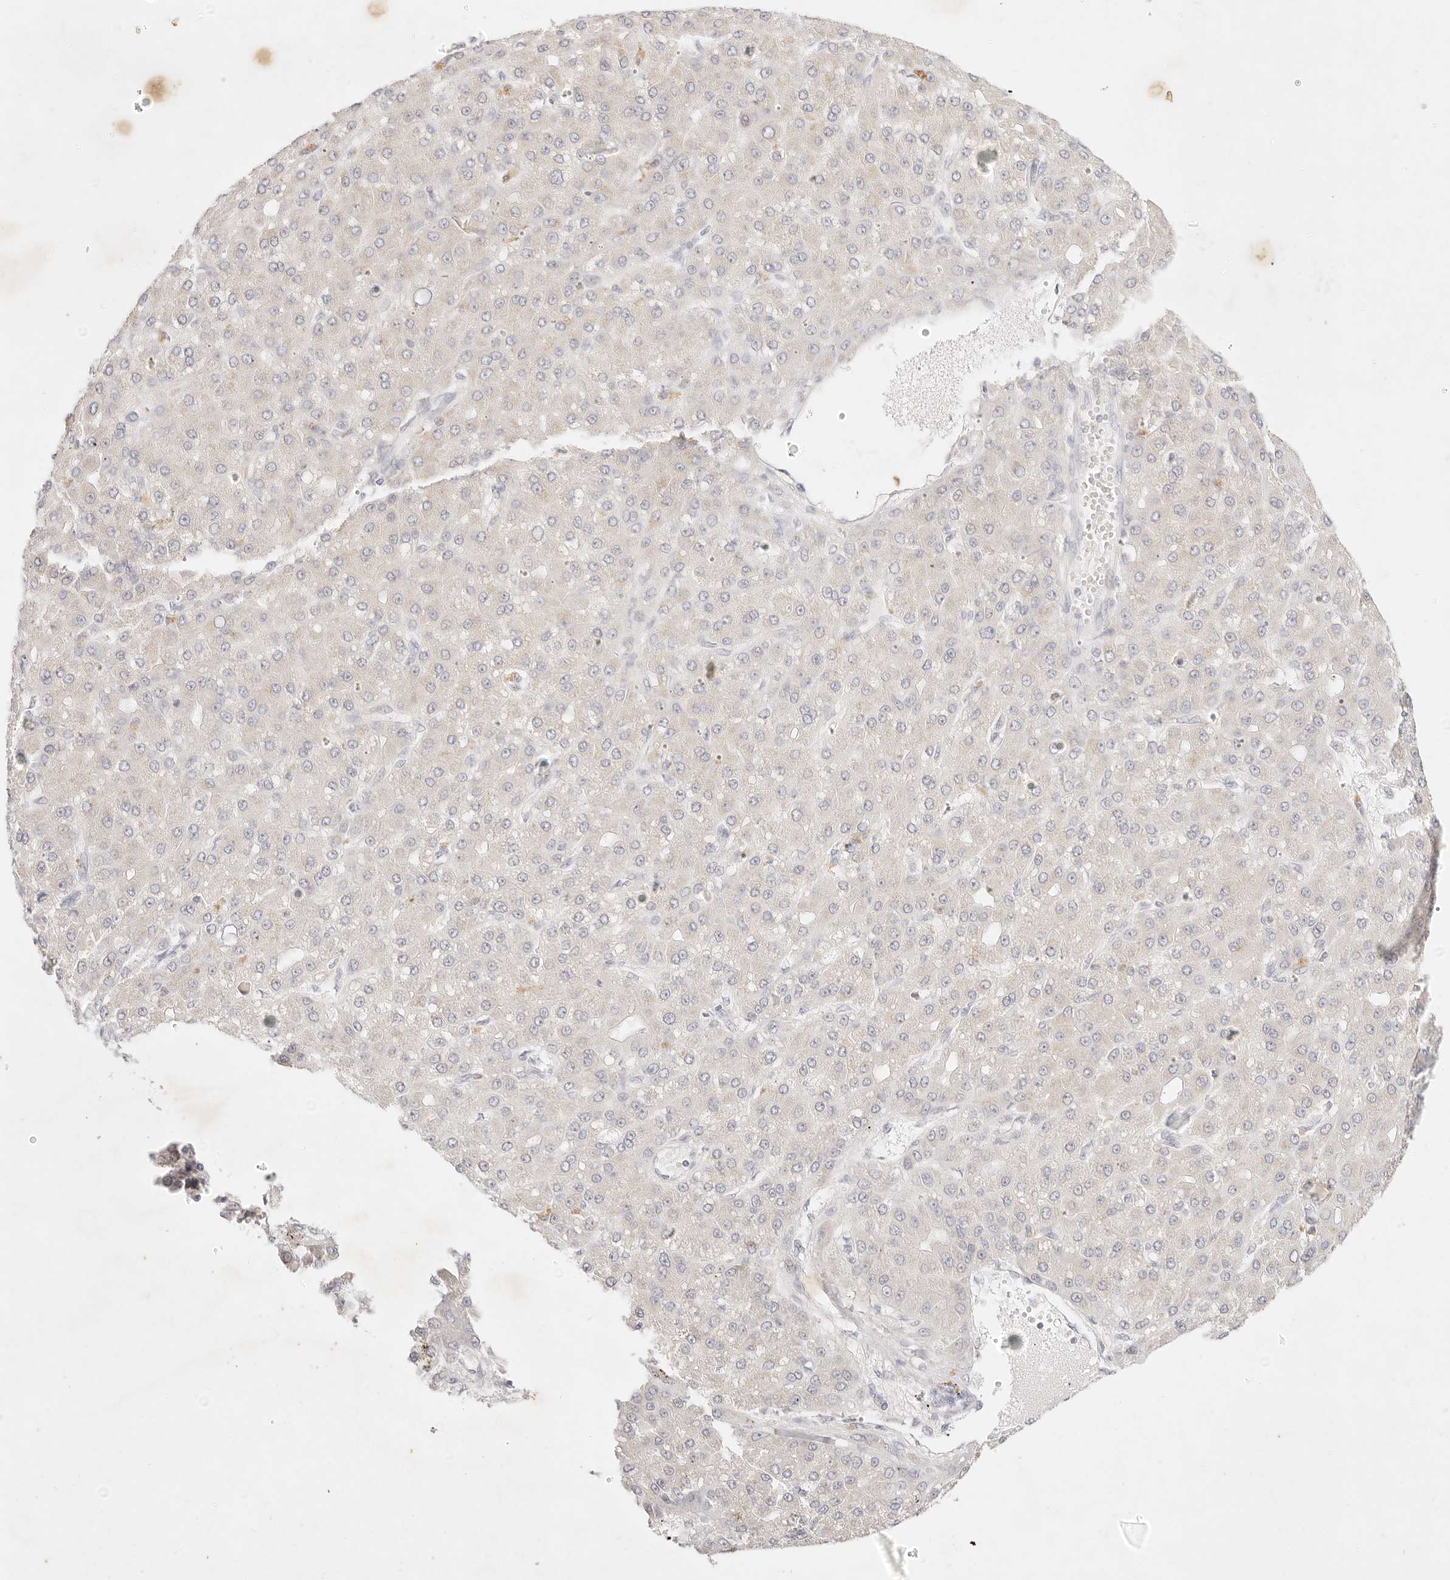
{"staining": {"intensity": "negative", "quantity": "none", "location": "none"}, "tissue": "liver cancer", "cell_type": "Tumor cells", "image_type": "cancer", "snomed": [{"axis": "morphology", "description": "Carcinoma, Hepatocellular, NOS"}, {"axis": "topography", "description": "Liver"}], "caption": "This is a photomicrograph of immunohistochemistry (IHC) staining of hepatocellular carcinoma (liver), which shows no expression in tumor cells.", "gene": "GPR84", "patient": {"sex": "male", "age": 67}}